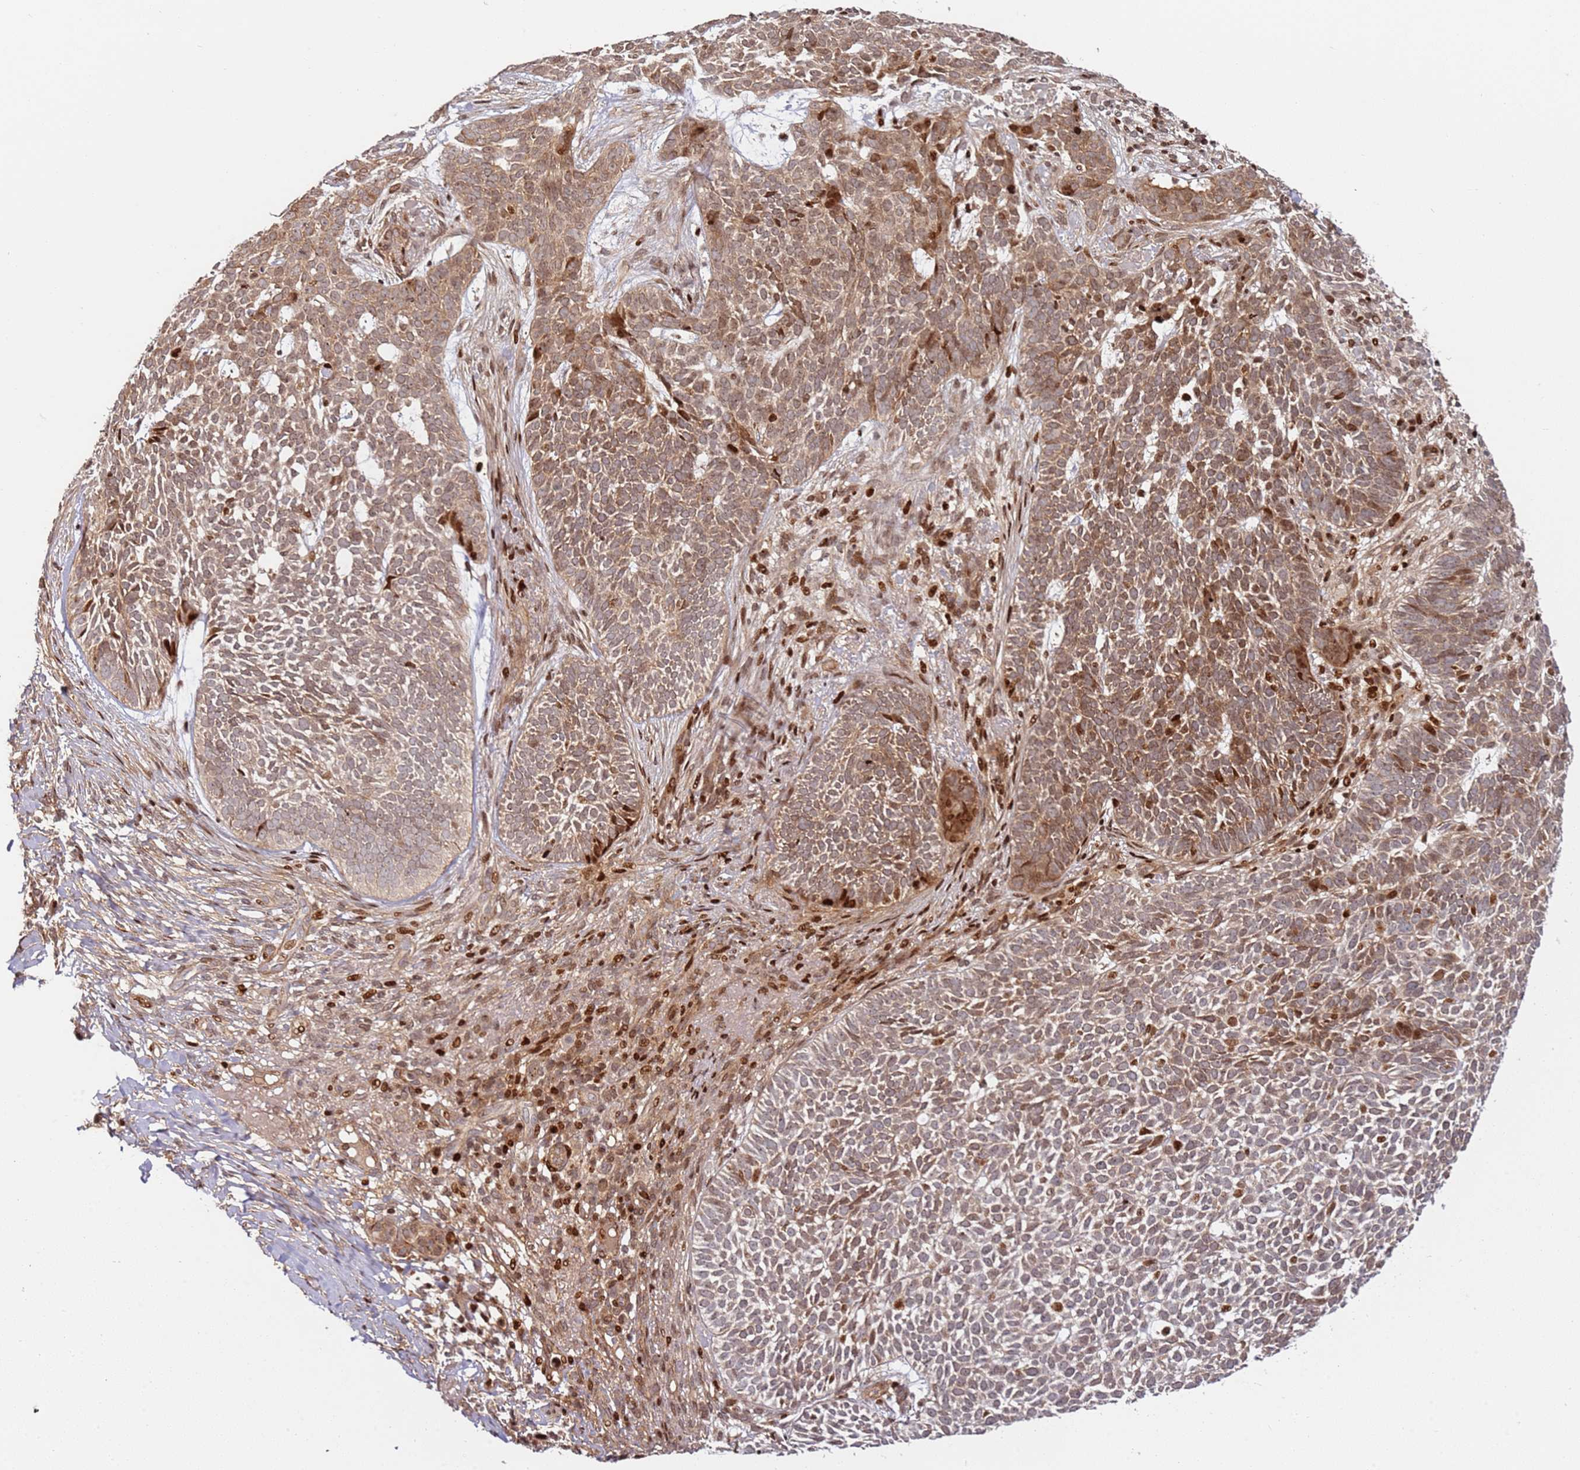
{"staining": {"intensity": "moderate", "quantity": ">75%", "location": "cytoplasmic/membranous"}, "tissue": "skin cancer", "cell_type": "Tumor cells", "image_type": "cancer", "snomed": [{"axis": "morphology", "description": "Basal cell carcinoma"}, {"axis": "topography", "description": "Skin"}], "caption": "IHC image of skin cancer stained for a protein (brown), which demonstrates medium levels of moderate cytoplasmic/membranous positivity in approximately >75% of tumor cells.", "gene": "TMEM233", "patient": {"sex": "female", "age": 78}}